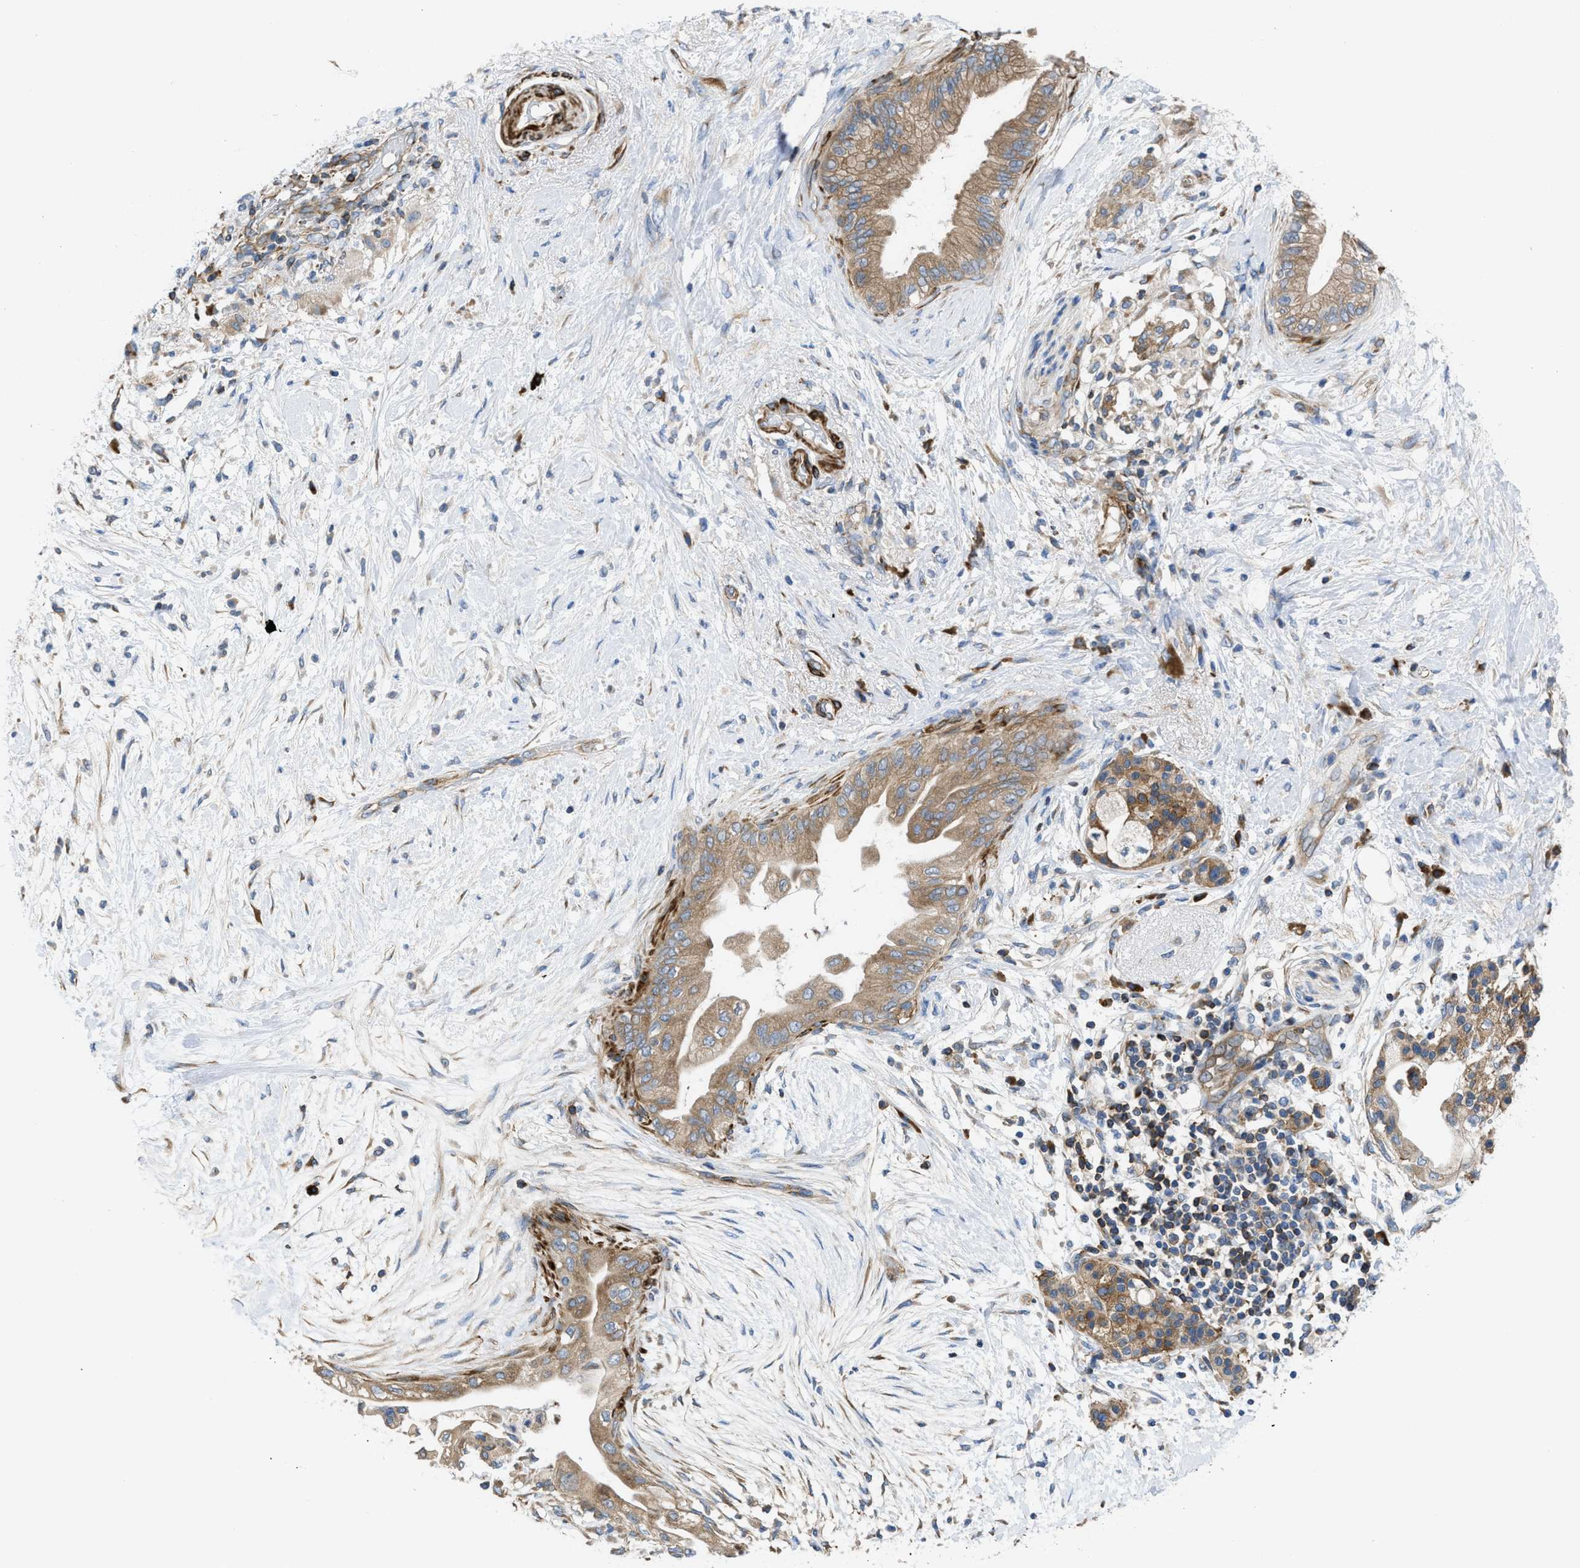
{"staining": {"intensity": "moderate", "quantity": ">75%", "location": "cytoplasmic/membranous"}, "tissue": "pancreatic cancer", "cell_type": "Tumor cells", "image_type": "cancer", "snomed": [{"axis": "morphology", "description": "Normal tissue, NOS"}, {"axis": "morphology", "description": "Adenocarcinoma, NOS"}, {"axis": "topography", "description": "Pancreas"}, {"axis": "topography", "description": "Duodenum"}], "caption": "Pancreatic adenocarcinoma stained with immunohistochemistry (IHC) demonstrates moderate cytoplasmic/membranous positivity in approximately >75% of tumor cells.", "gene": "CHKB", "patient": {"sex": "female", "age": 60}}